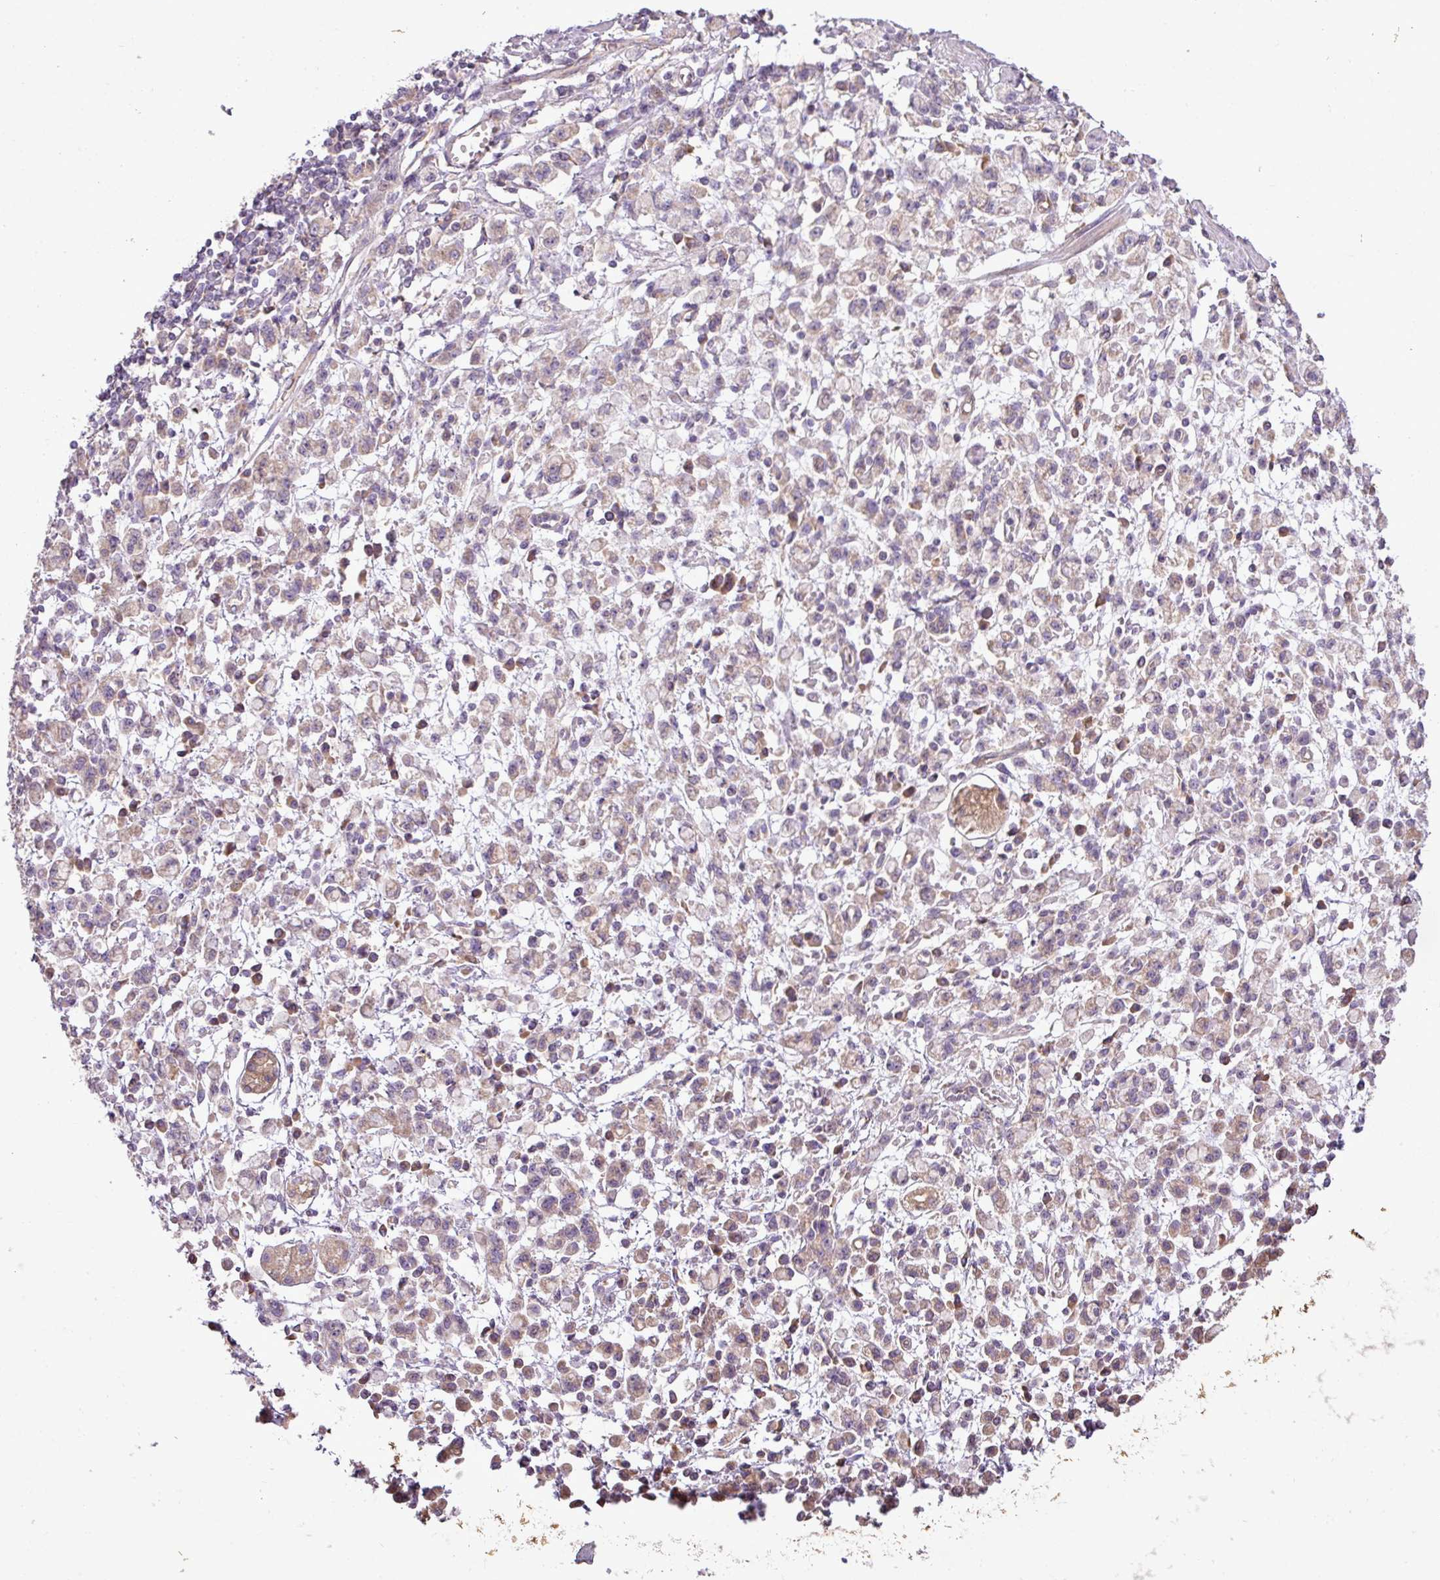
{"staining": {"intensity": "weak", "quantity": "25%-75%", "location": "cytoplasmic/membranous"}, "tissue": "stomach cancer", "cell_type": "Tumor cells", "image_type": "cancer", "snomed": [{"axis": "morphology", "description": "Adenocarcinoma, NOS"}, {"axis": "topography", "description": "Stomach"}], "caption": "Adenocarcinoma (stomach) stained for a protein (brown) displays weak cytoplasmic/membranous positive staining in approximately 25%-75% of tumor cells.", "gene": "COX18", "patient": {"sex": "male", "age": 77}}